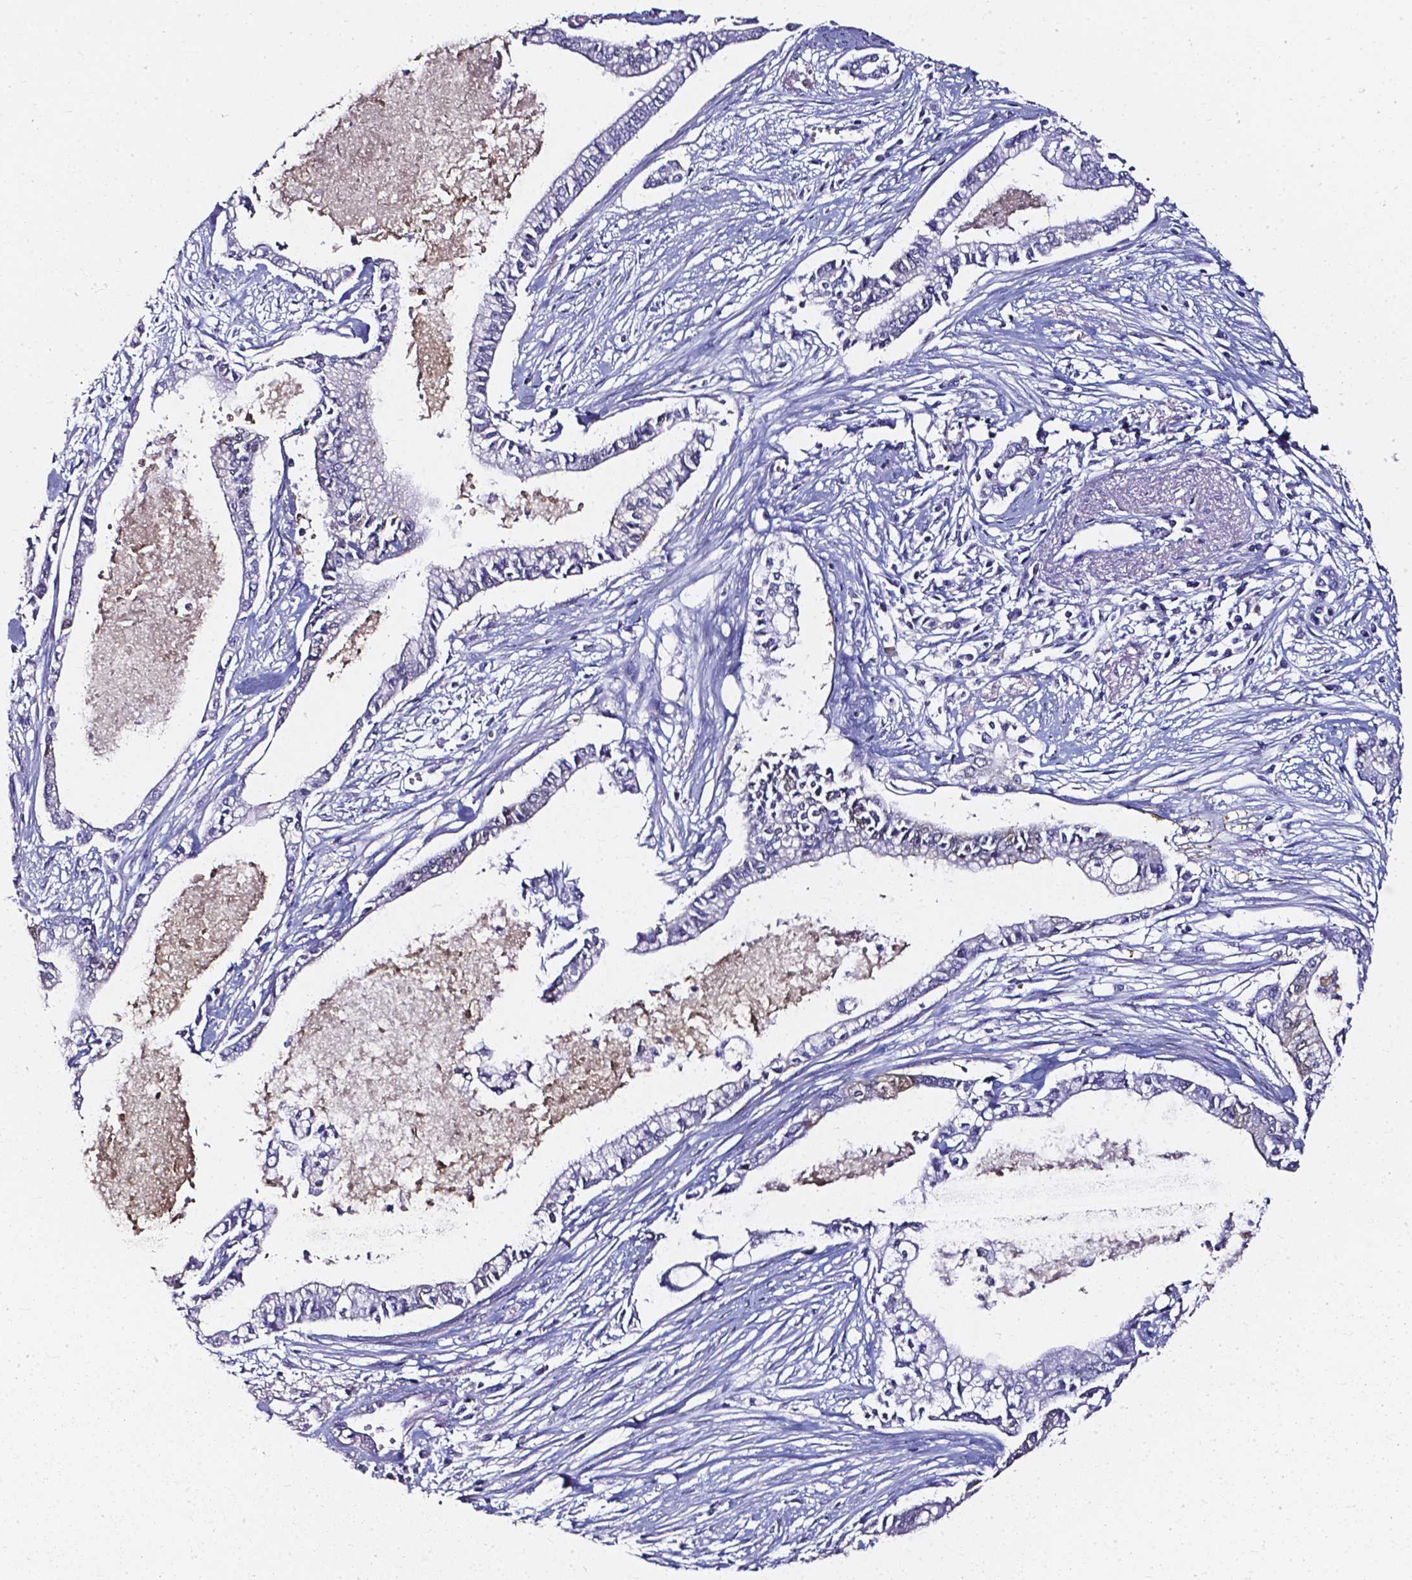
{"staining": {"intensity": "negative", "quantity": "none", "location": "none"}, "tissue": "pancreatic cancer", "cell_type": "Tumor cells", "image_type": "cancer", "snomed": [{"axis": "morphology", "description": "Adenocarcinoma, NOS"}, {"axis": "topography", "description": "Pancreas"}], "caption": "A high-resolution image shows immunohistochemistry staining of pancreatic cancer, which displays no significant positivity in tumor cells.", "gene": "AKR1B10", "patient": {"sex": "female", "age": 65}}